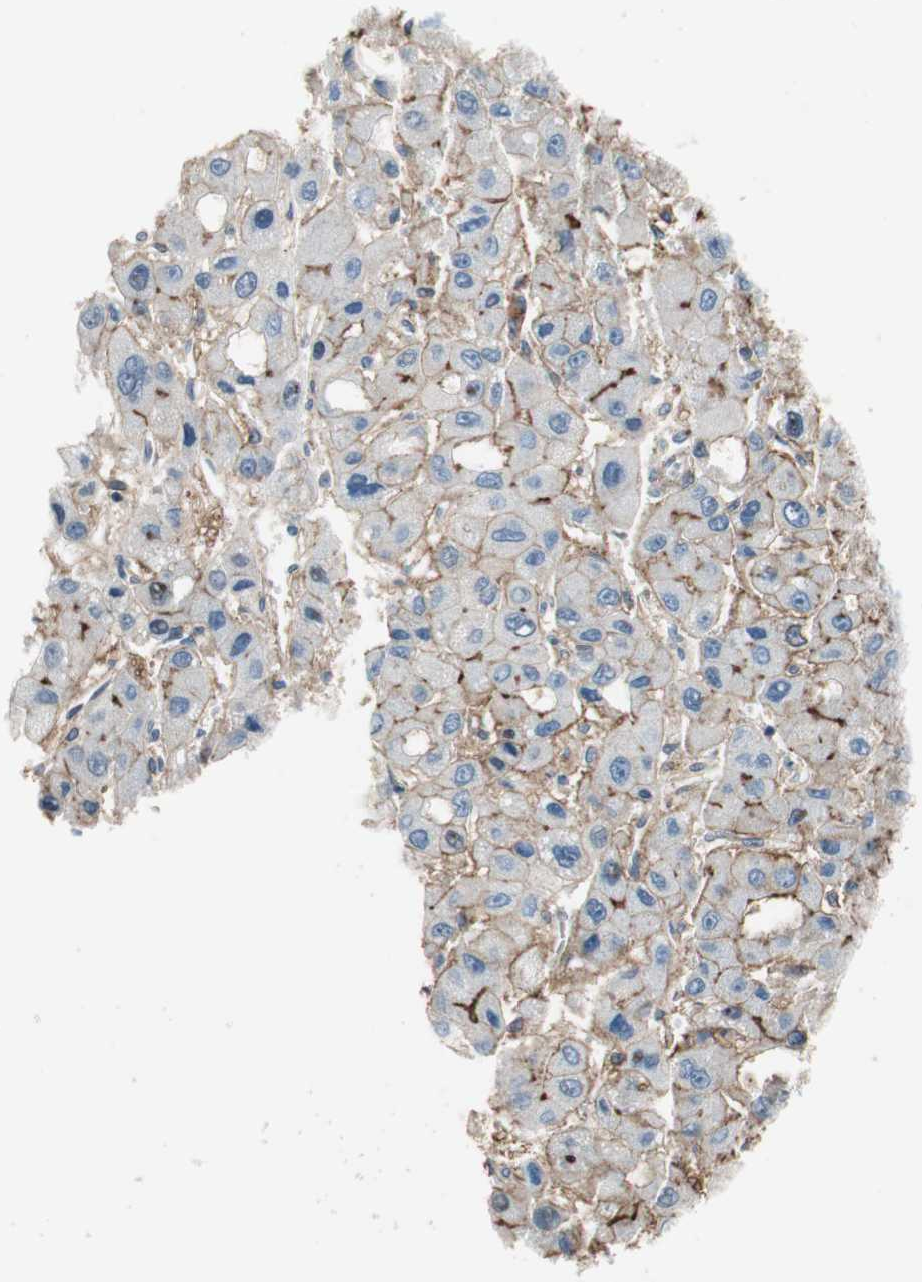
{"staining": {"intensity": "negative", "quantity": "none", "location": "none"}, "tissue": "liver cancer", "cell_type": "Tumor cells", "image_type": "cancer", "snomed": [{"axis": "morphology", "description": "Carcinoma, Hepatocellular, NOS"}, {"axis": "topography", "description": "Liver"}], "caption": "IHC image of hepatocellular carcinoma (liver) stained for a protein (brown), which demonstrates no positivity in tumor cells.", "gene": "GRHL1", "patient": {"sex": "male", "age": 55}}